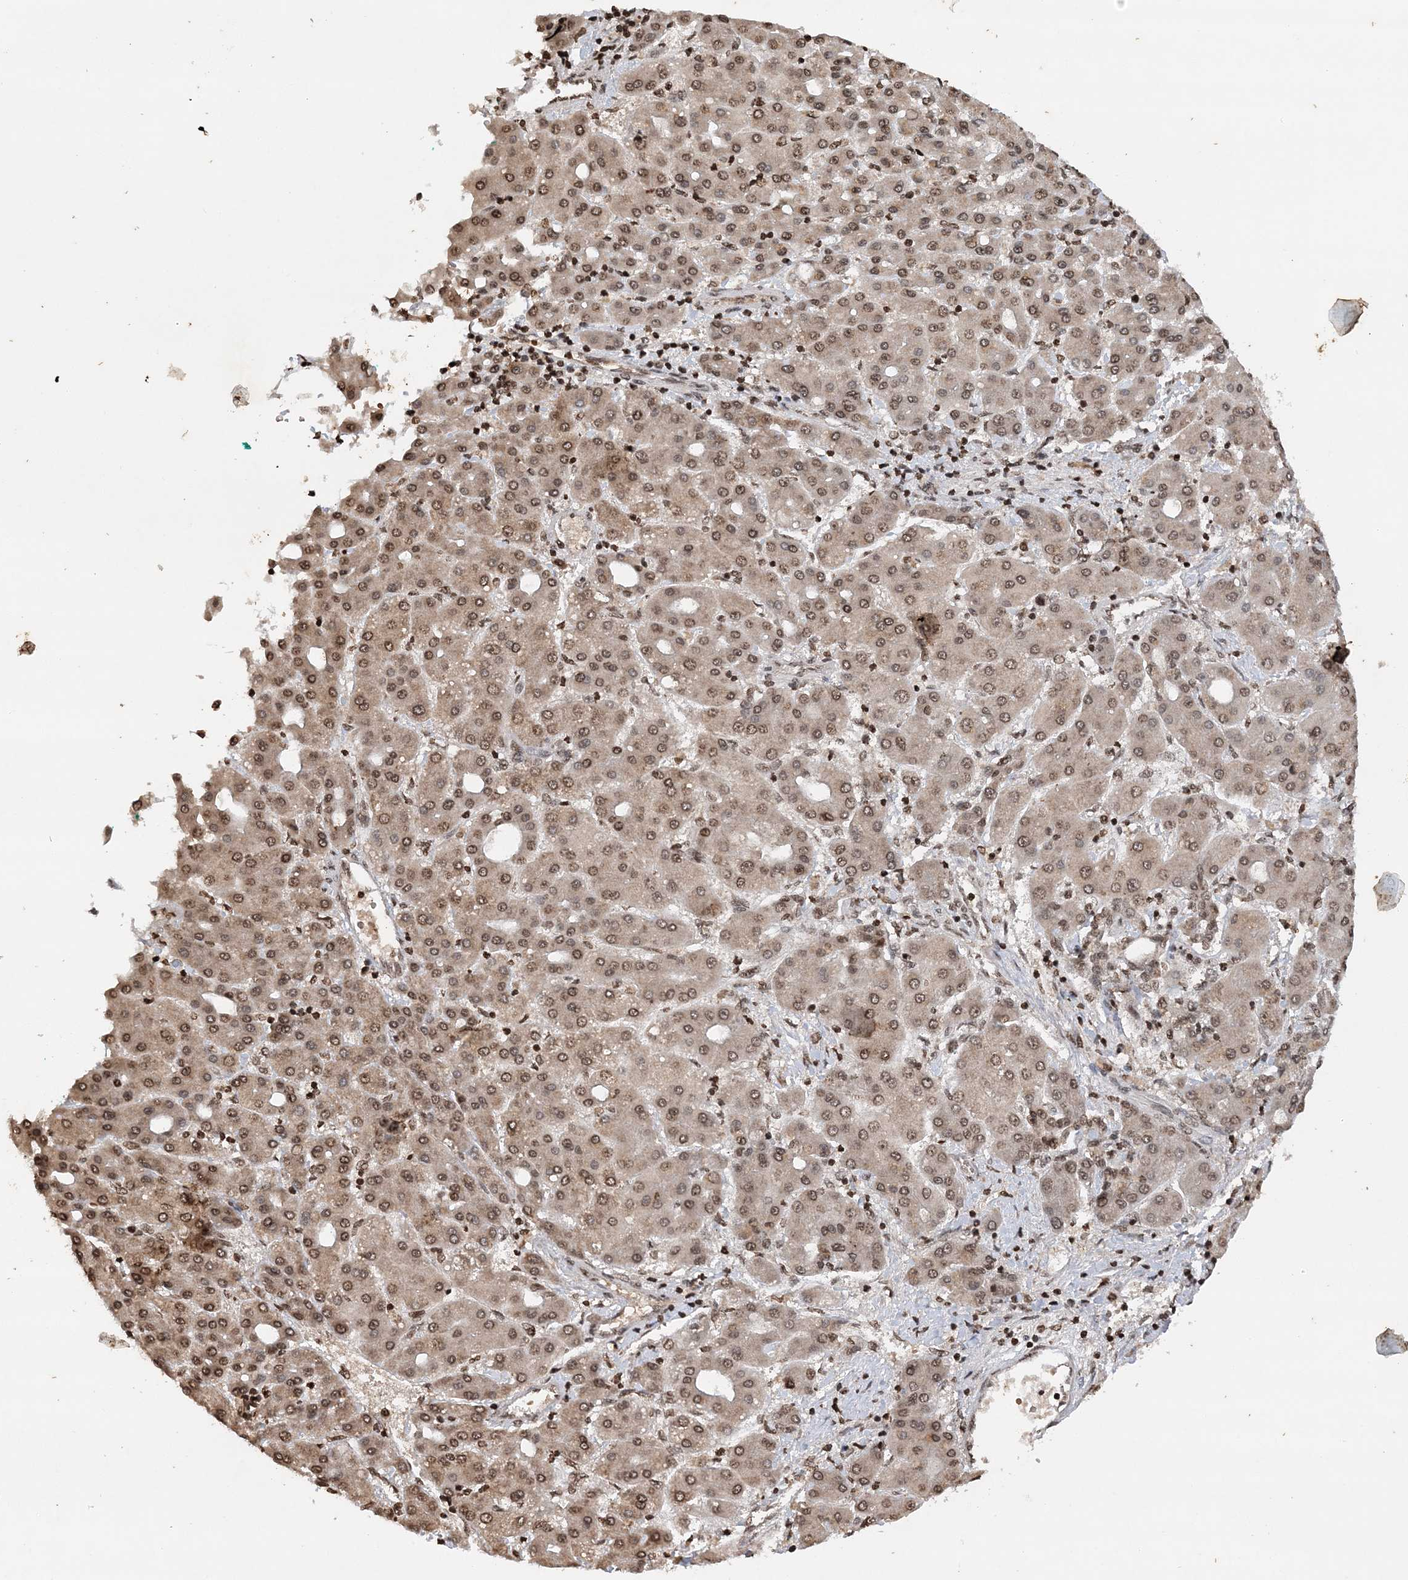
{"staining": {"intensity": "moderate", "quantity": ">75%", "location": "cytoplasmic/membranous,nuclear"}, "tissue": "liver cancer", "cell_type": "Tumor cells", "image_type": "cancer", "snomed": [{"axis": "morphology", "description": "Carcinoma, Hepatocellular, NOS"}, {"axis": "topography", "description": "Liver"}], "caption": "Tumor cells demonstrate moderate cytoplasmic/membranous and nuclear expression in about >75% of cells in liver hepatocellular carcinoma. (DAB (3,3'-diaminobenzidine) IHC with brightfield microscopy, high magnification).", "gene": "NEDD9", "patient": {"sex": "male", "age": 65}}